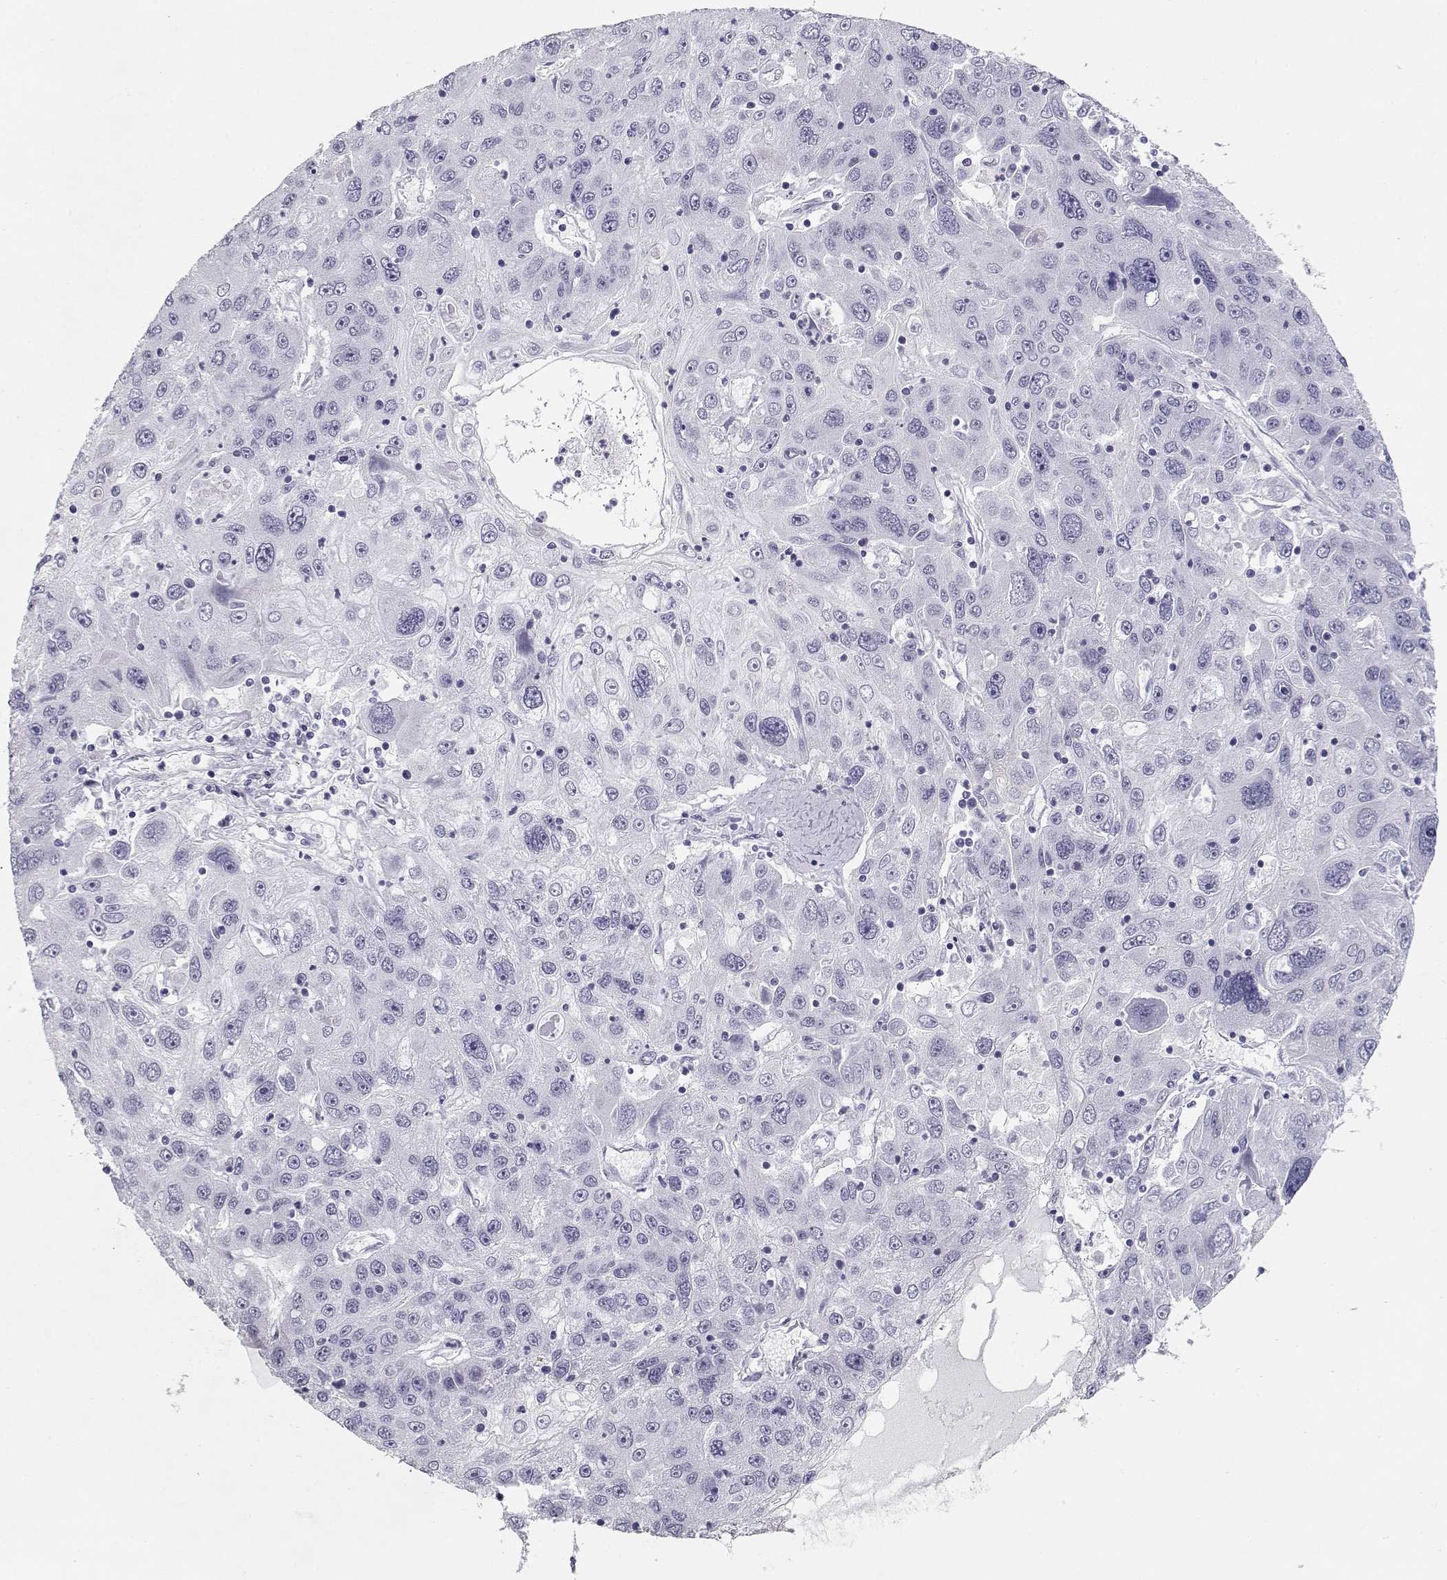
{"staining": {"intensity": "negative", "quantity": "none", "location": "none"}, "tissue": "stomach cancer", "cell_type": "Tumor cells", "image_type": "cancer", "snomed": [{"axis": "morphology", "description": "Adenocarcinoma, NOS"}, {"axis": "topography", "description": "Stomach"}], "caption": "The immunohistochemistry image has no significant positivity in tumor cells of stomach cancer tissue. (DAB (3,3'-diaminobenzidine) immunohistochemistry (IHC) visualized using brightfield microscopy, high magnification).", "gene": "MAGEC1", "patient": {"sex": "male", "age": 56}}